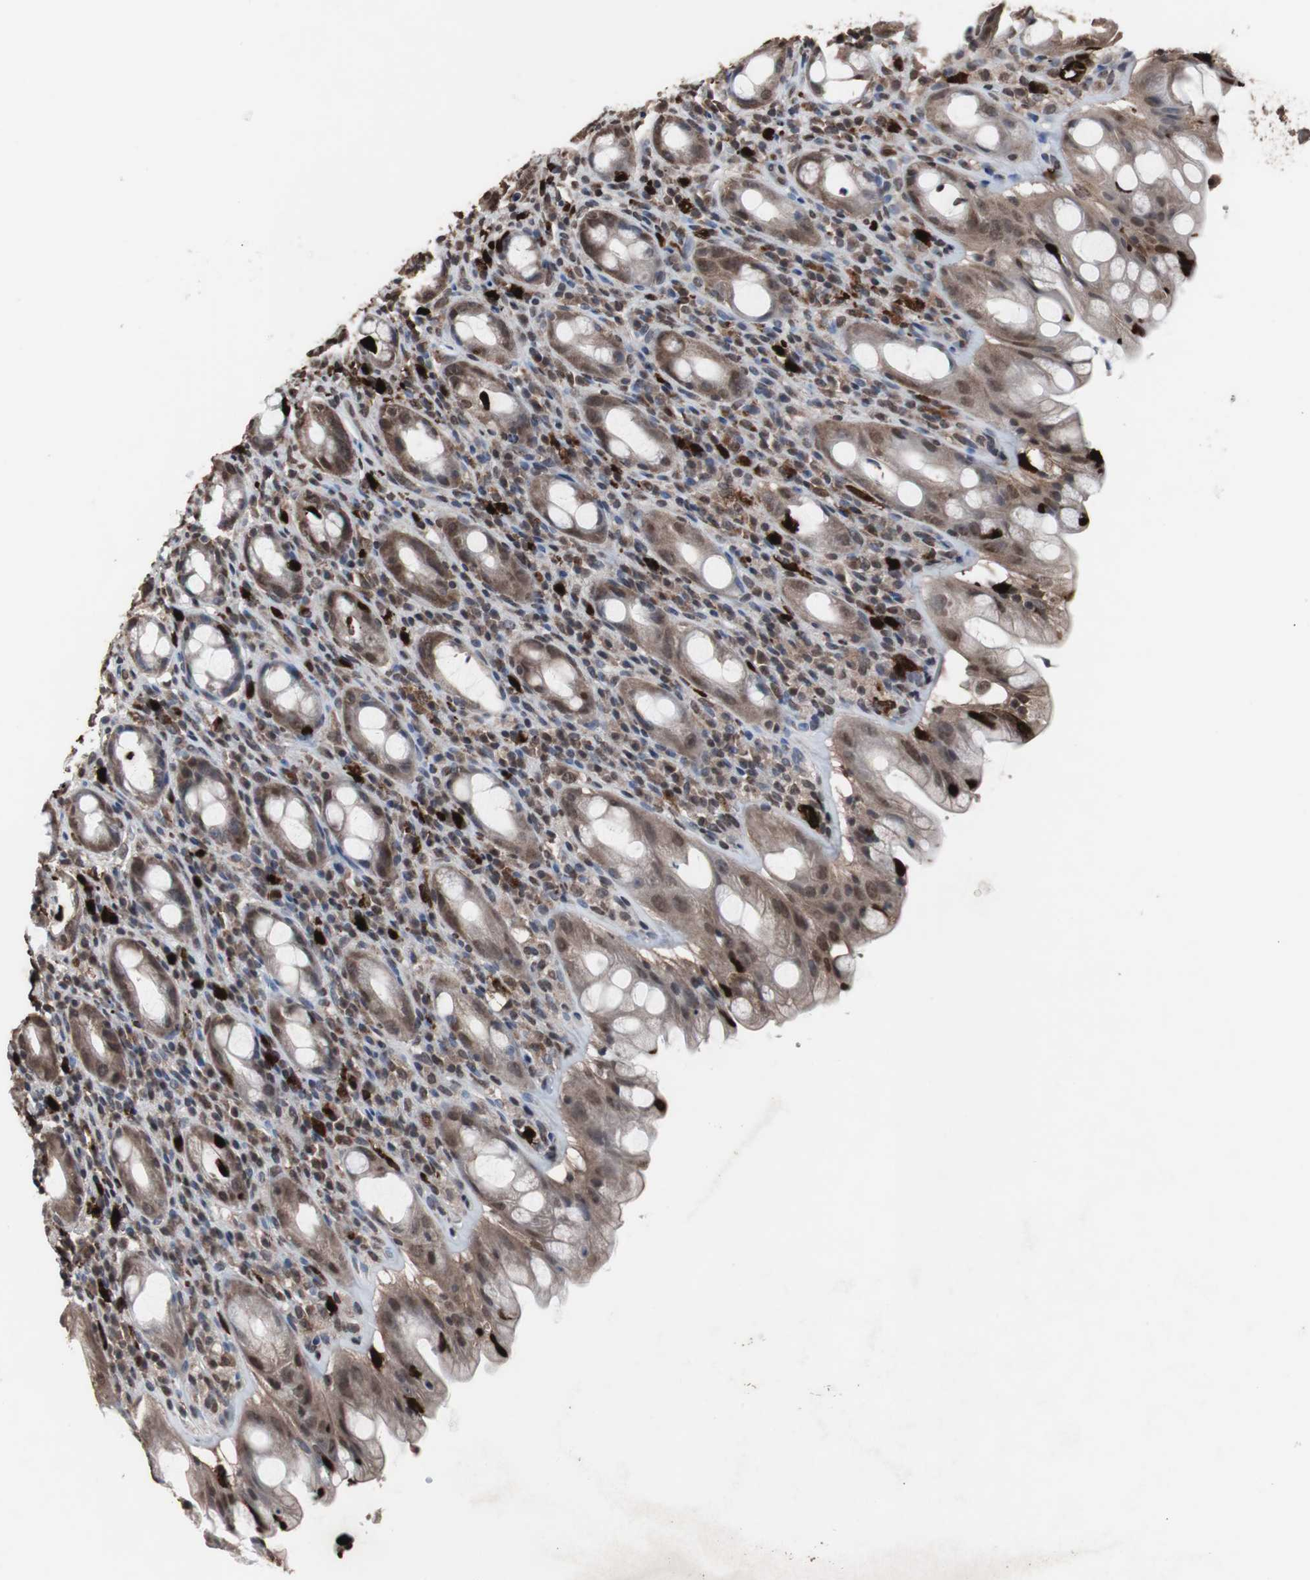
{"staining": {"intensity": "moderate", "quantity": ">75%", "location": "cytoplasmic/membranous,nuclear"}, "tissue": "rectum", "cell_type": "Glandular cells", "image_type": "normal", "snomed": [{"axis": "morphology", "description": "Normal tissue, NOS"}, {"axis": "topography", "description": "Rectum"}], "caption": "This micrograph displays benign rectum stained with IHC to label a protein in brown. The cytoplasmic/membranous,nuclear of glandular cells show moderate positivity for the protein. Nuclei are counter-stained blue.", "gene": "MED27", "patient": {"sex": "male", "age": 44}}